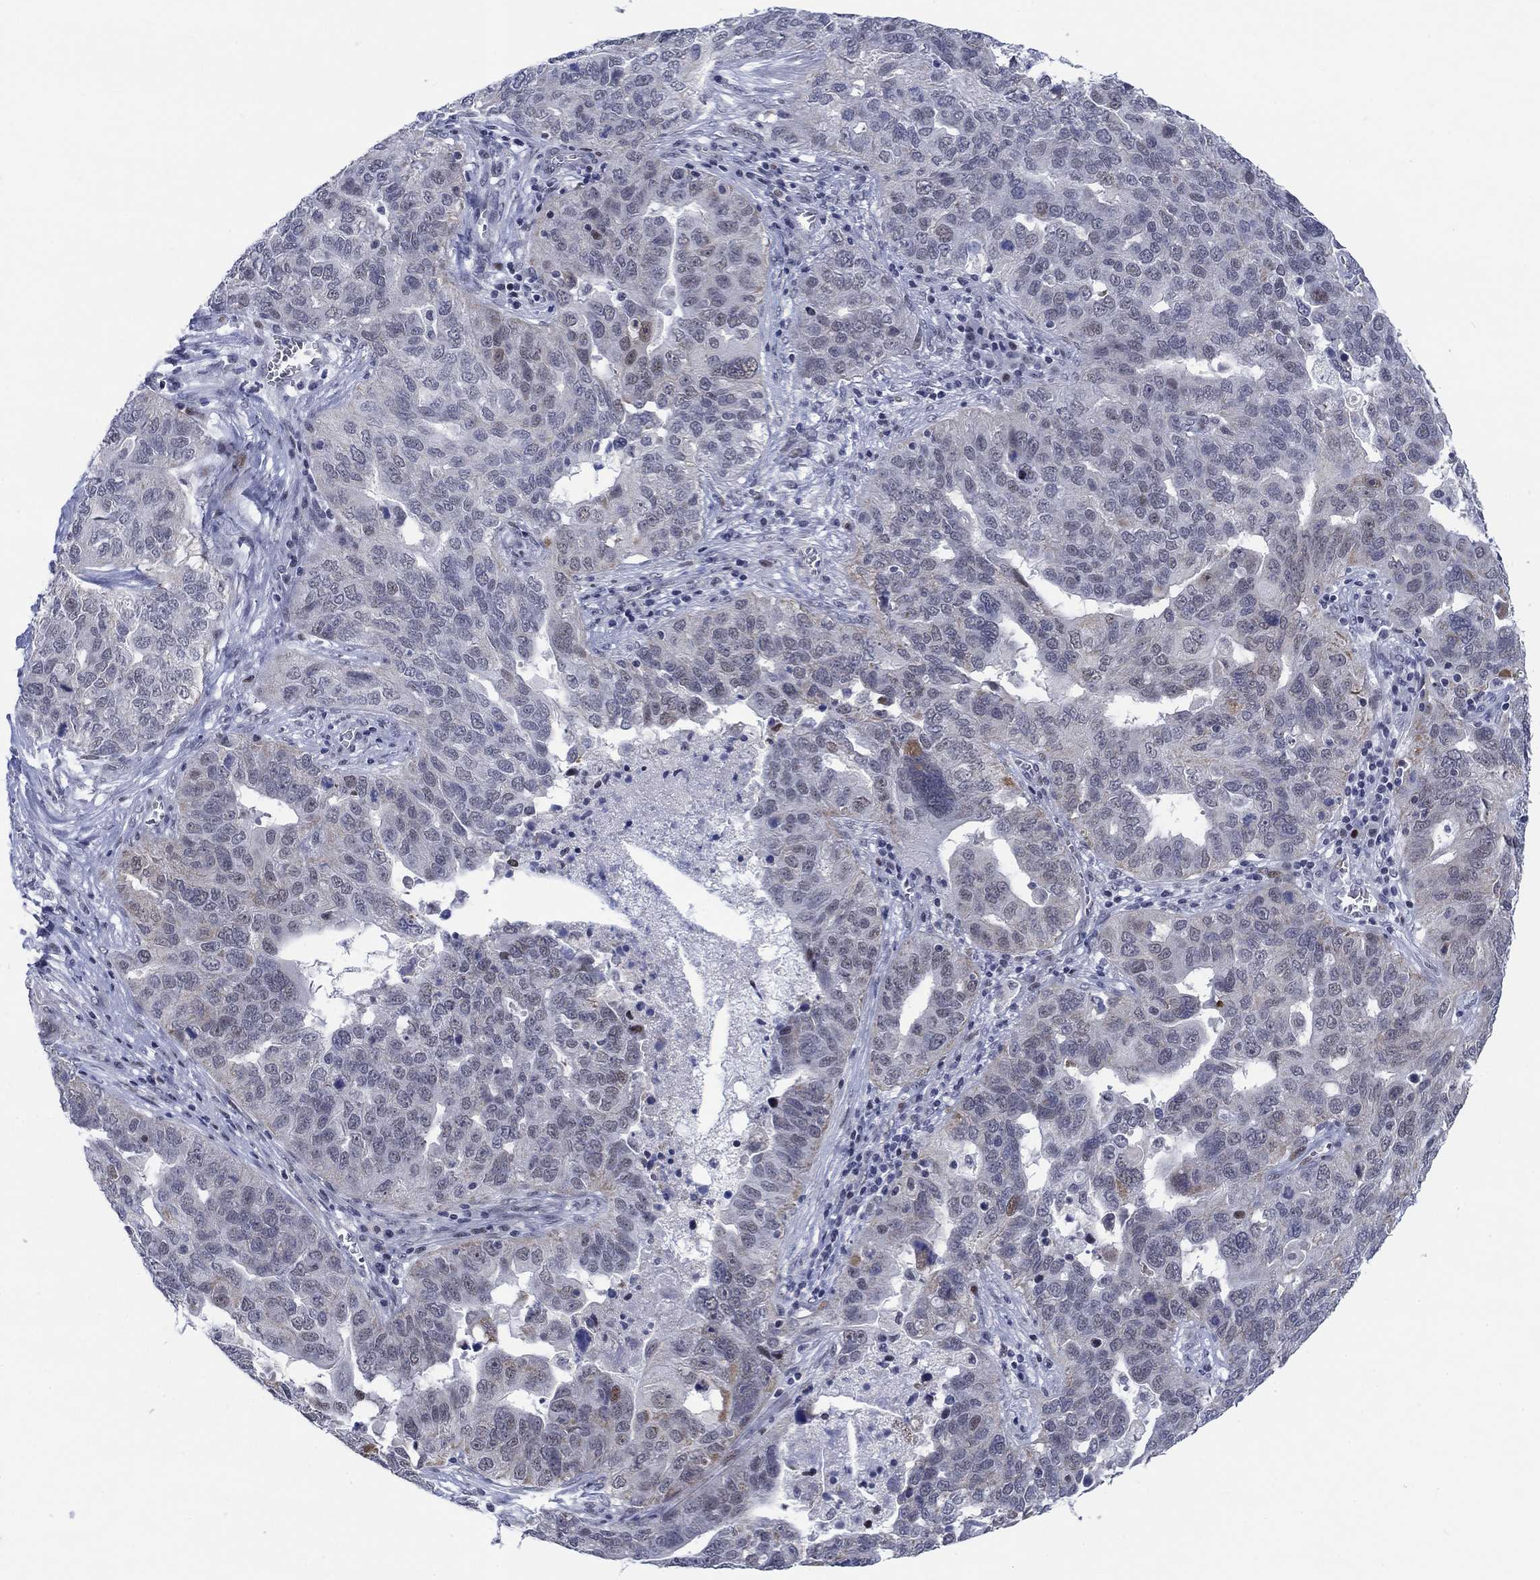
{"staining": {"intensity": "negative", "quantity": "none", "location": "none"}, "tissue": "ovarian cancer", "cell_type": "Tumor cells", "image_type": "cancer", "snomed": [{"axis": "morphology", "description": "Carcinoma, endometroid"}, {"axis": "topography", "description": "Soft tissue"}, {"axis": "topography", "description": "Ovary"}], "caption": "Immunohistochemical staining of ovarian cancer (endometroid carcinoma) shows no significant expression in tumor cells.", "gene": "NEU3", "patient": {"sex": "female", "age": 52}}